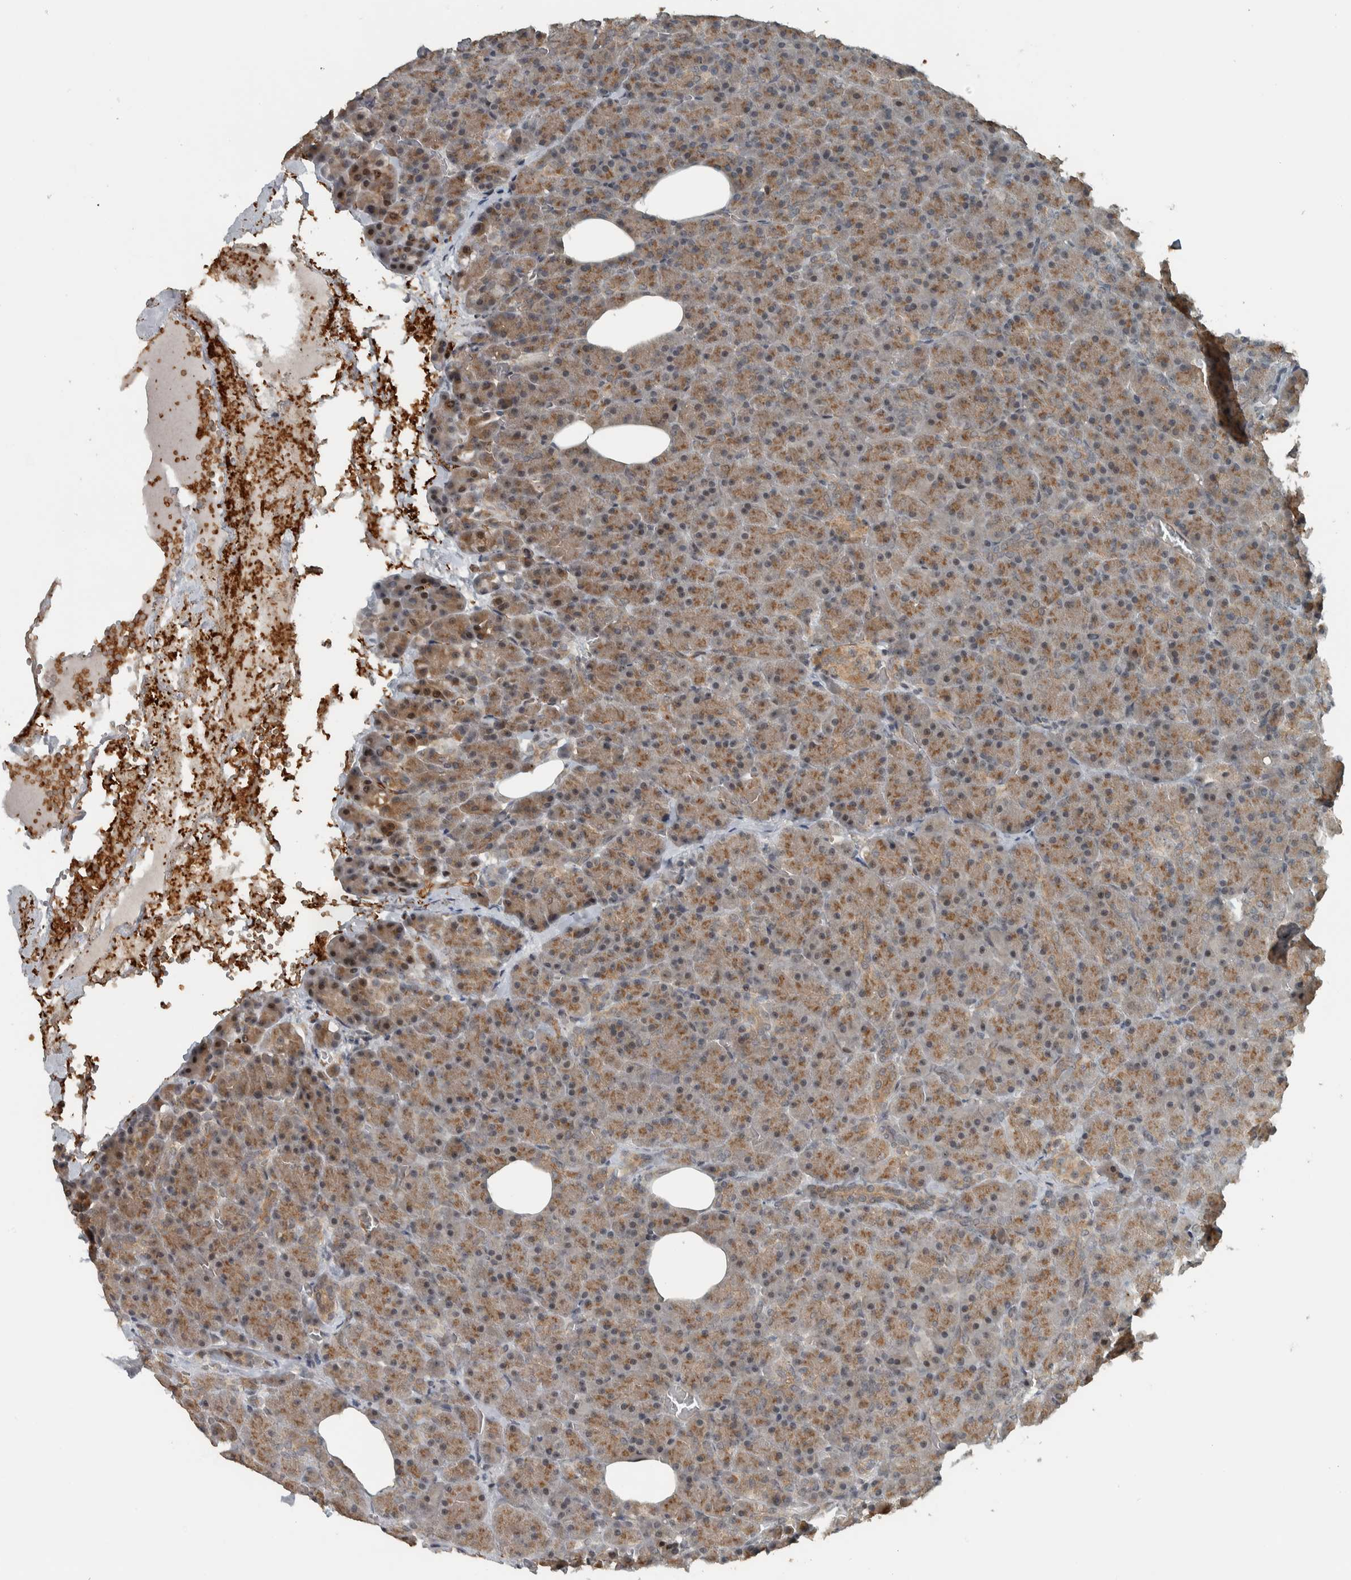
{"staining": {"intensity": "moderate", "quantity": ">75%", "location": "cytoplasmic/membranous"}, "tissue": "pancreas", "cell_type": "Exocrine glandular cells", "image_type": "normal", "snomed": [{"axis": "morphology", "description": "Normal tissue, NOS"}, {"axis": "morphology", "description": "Carcinoid, malignant, NOS"}, {"axis": "topography", "description": "Pancreas"}], "caption": "This is a micrograph of immunohistochemistry staining of normal pancreas, which shows moderate expression in the cytoplasmic/membranous of exocrine glandular cells.", "gene": "NAPG", "patient": {"sex": "female", "age": 35}}